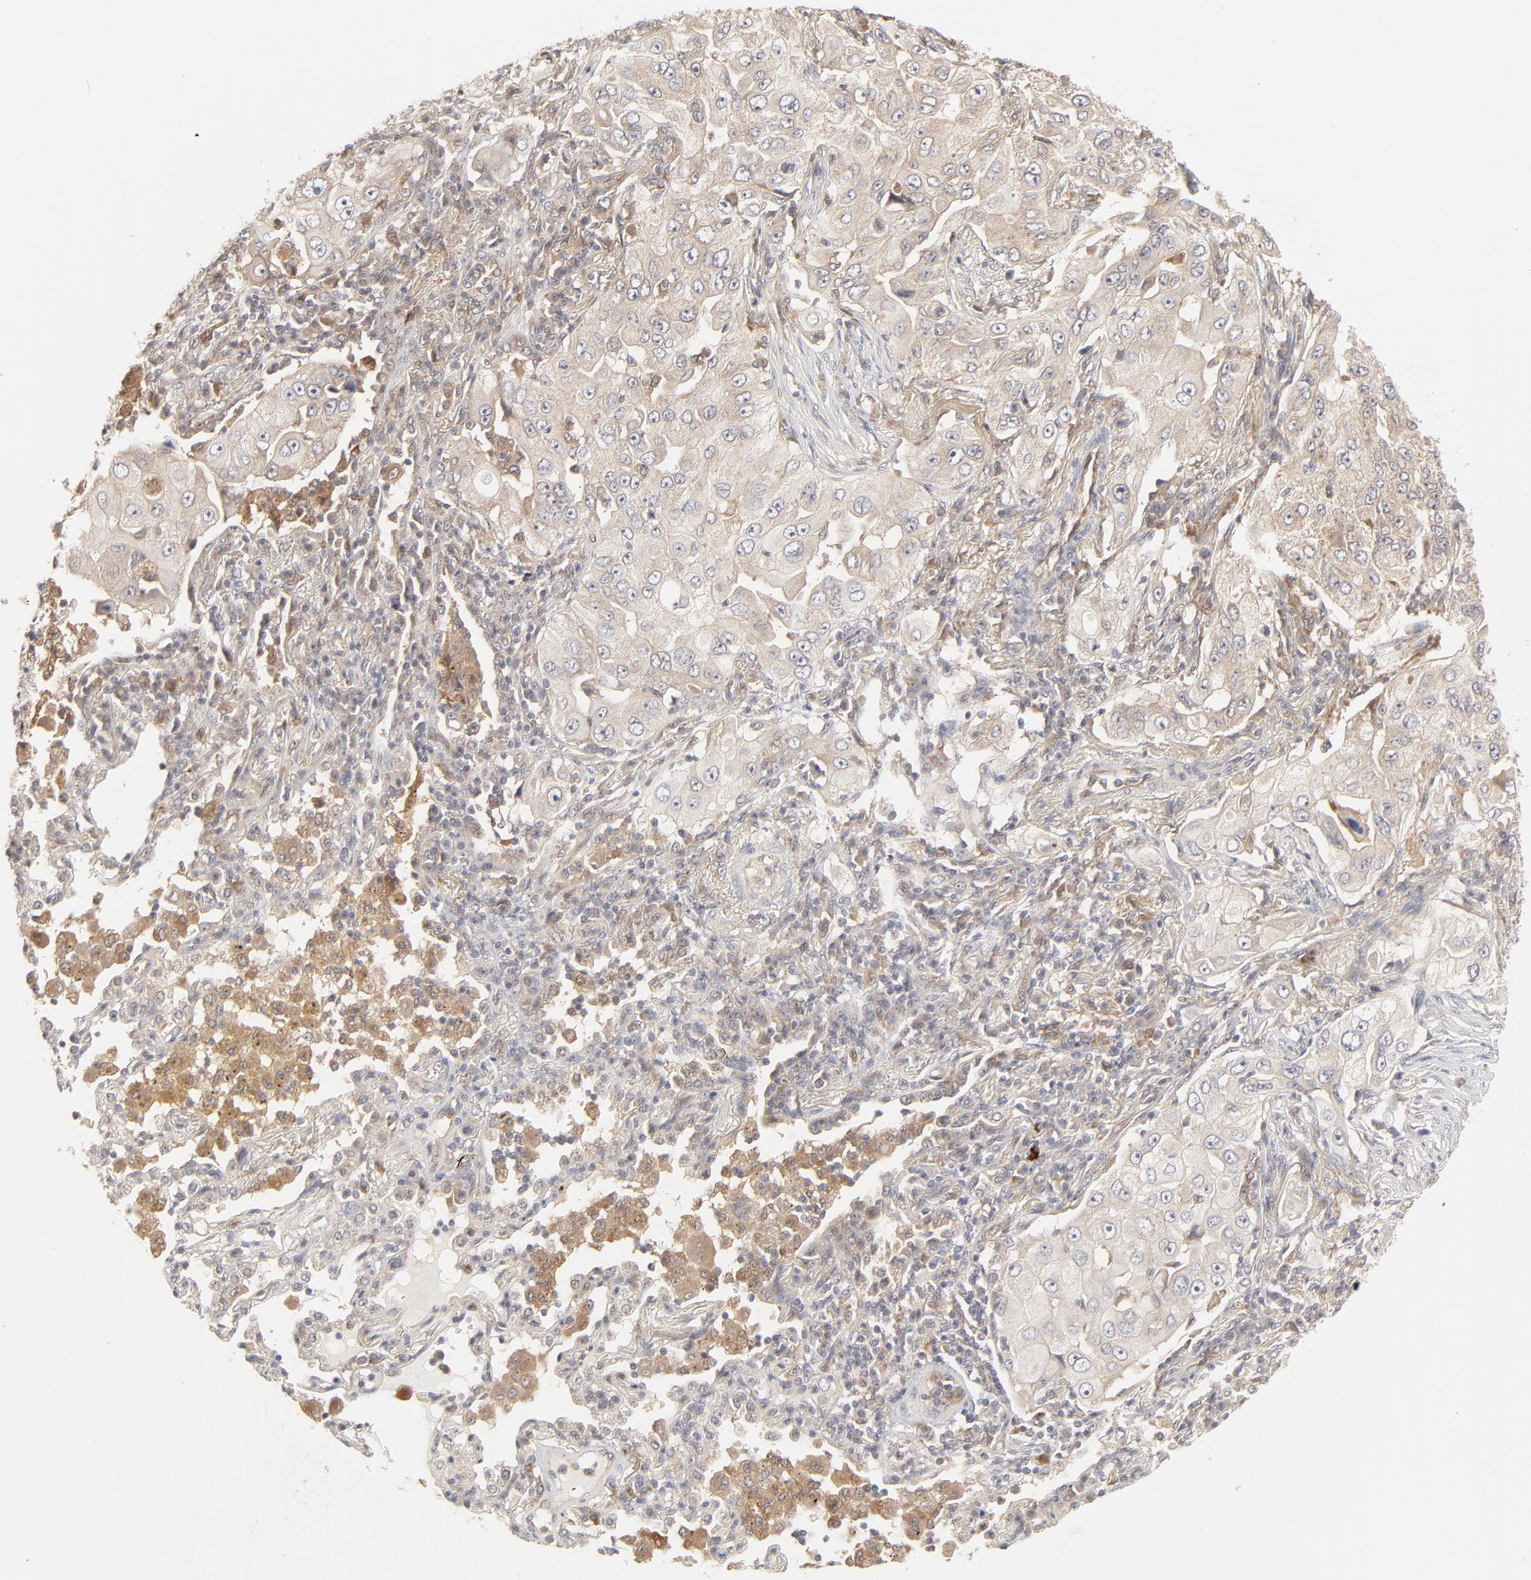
{"staining": {"intensity": "moderate", "quantity": "25%-75%", "location": "cytoplasmic/membranous"}, "tissue": "lung cancer", "cell_type": "Tumor cells", "image_type": "cancer", "snomed": [{"axis": "morphology", "description": "Adenocarcinoma, NOS"}, {"axis": "topography", "description": "Lung"}], "caption": "Moderate cytoplasmic/membranous protein expression is seen in about 25%-75% of tumor cells in adenocarcinoma (lung).", "gene": "RAB5C", "patient": {"sex": "male", "age": 84}}